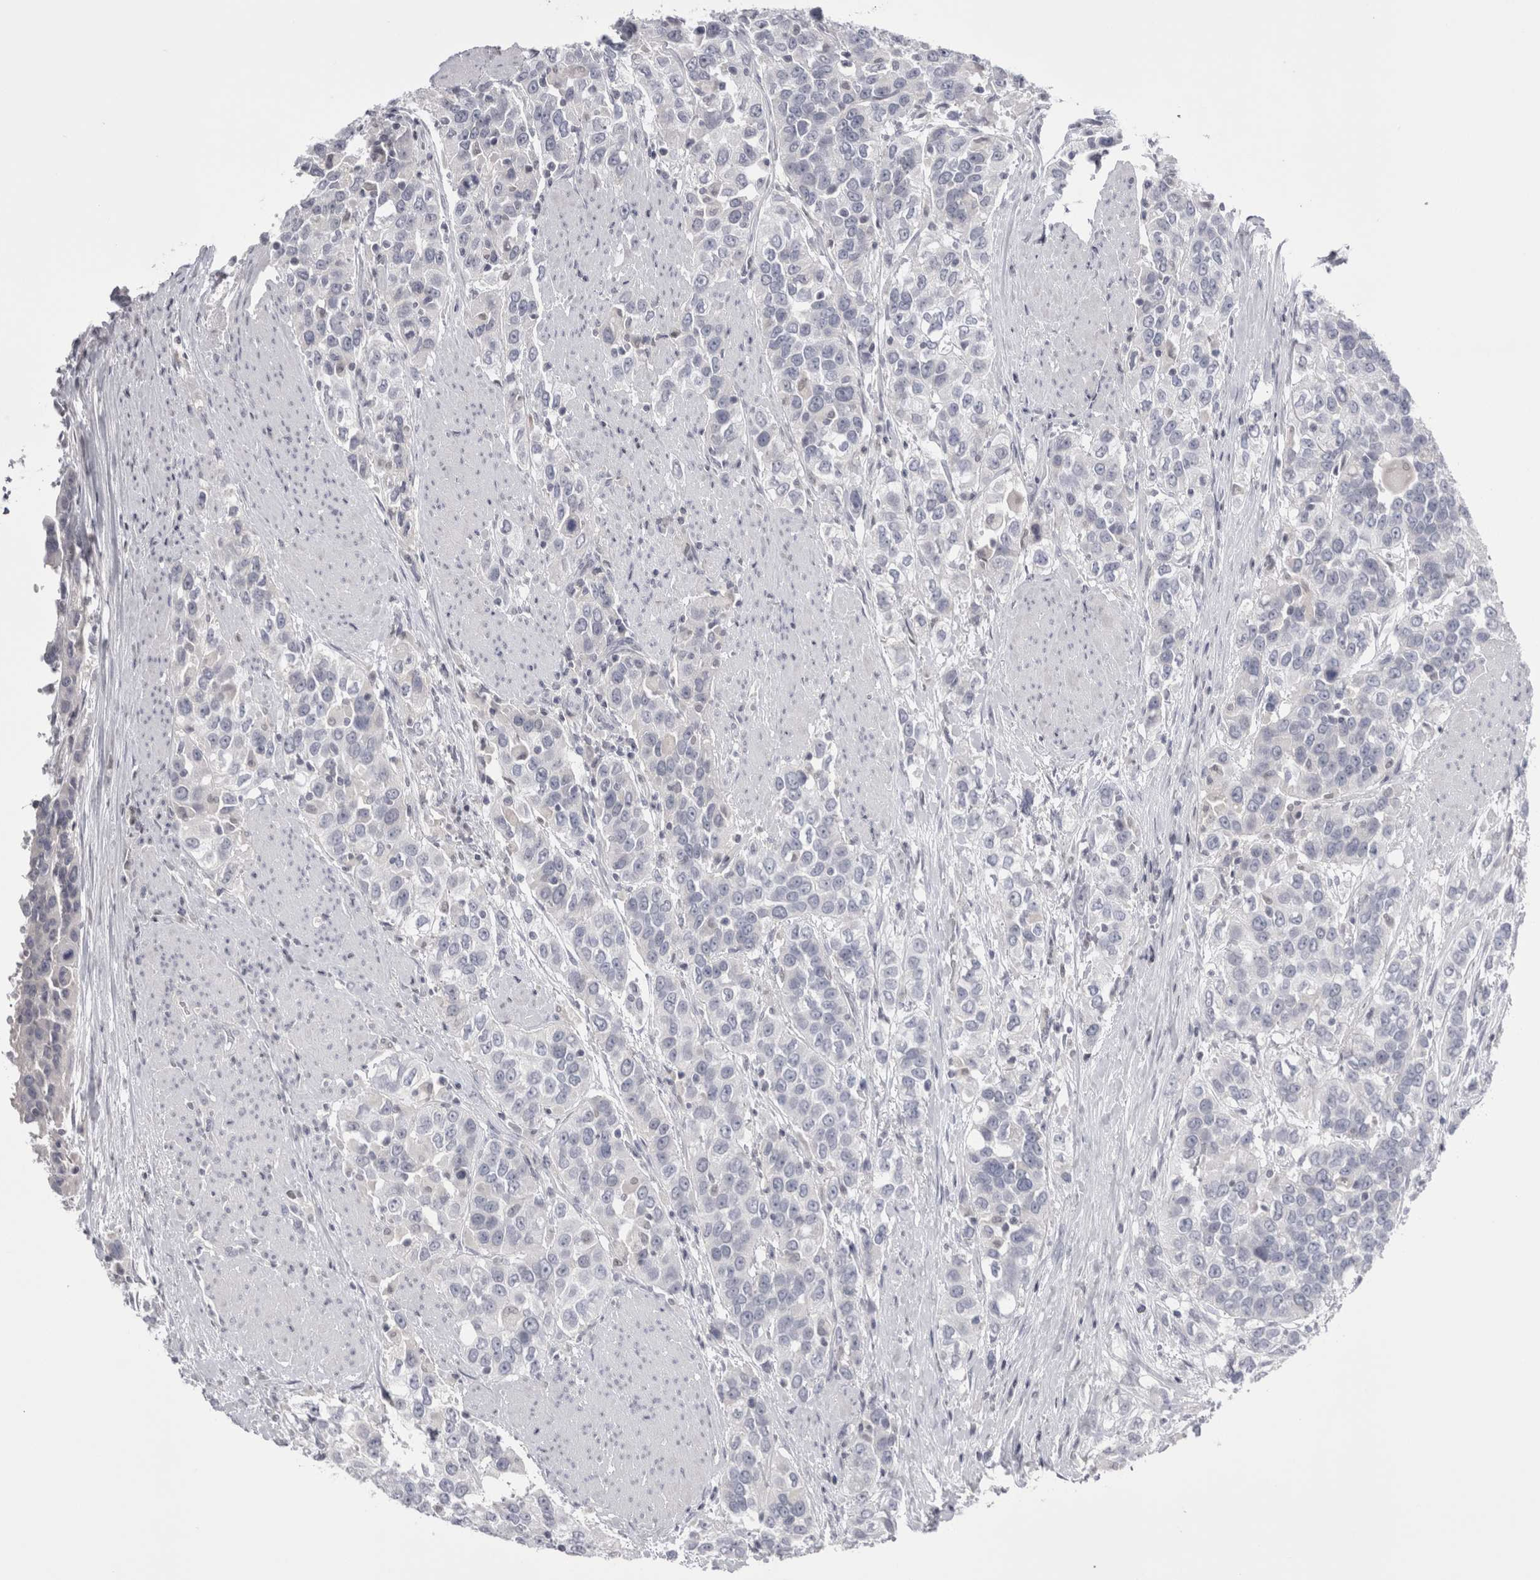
{"staining": {"intensity": "negative", "quantity": "none", "location": "none"}, "tissue": "urothelial cancer", "cell_type": "Tumor cells", "image_type": "cancer", "snomed": [{"axis": "morphology", "description": "Urothelial carcinoma, High grade"}, {"axis": "topography", "description": "Urinary bladder"}], "caption": "Image shows no significant protein positivity in tumor cells of high-grade urothelial carcinoma.", "gene": "FNDC8", "patient": {"sex": "female", "age": 80}}